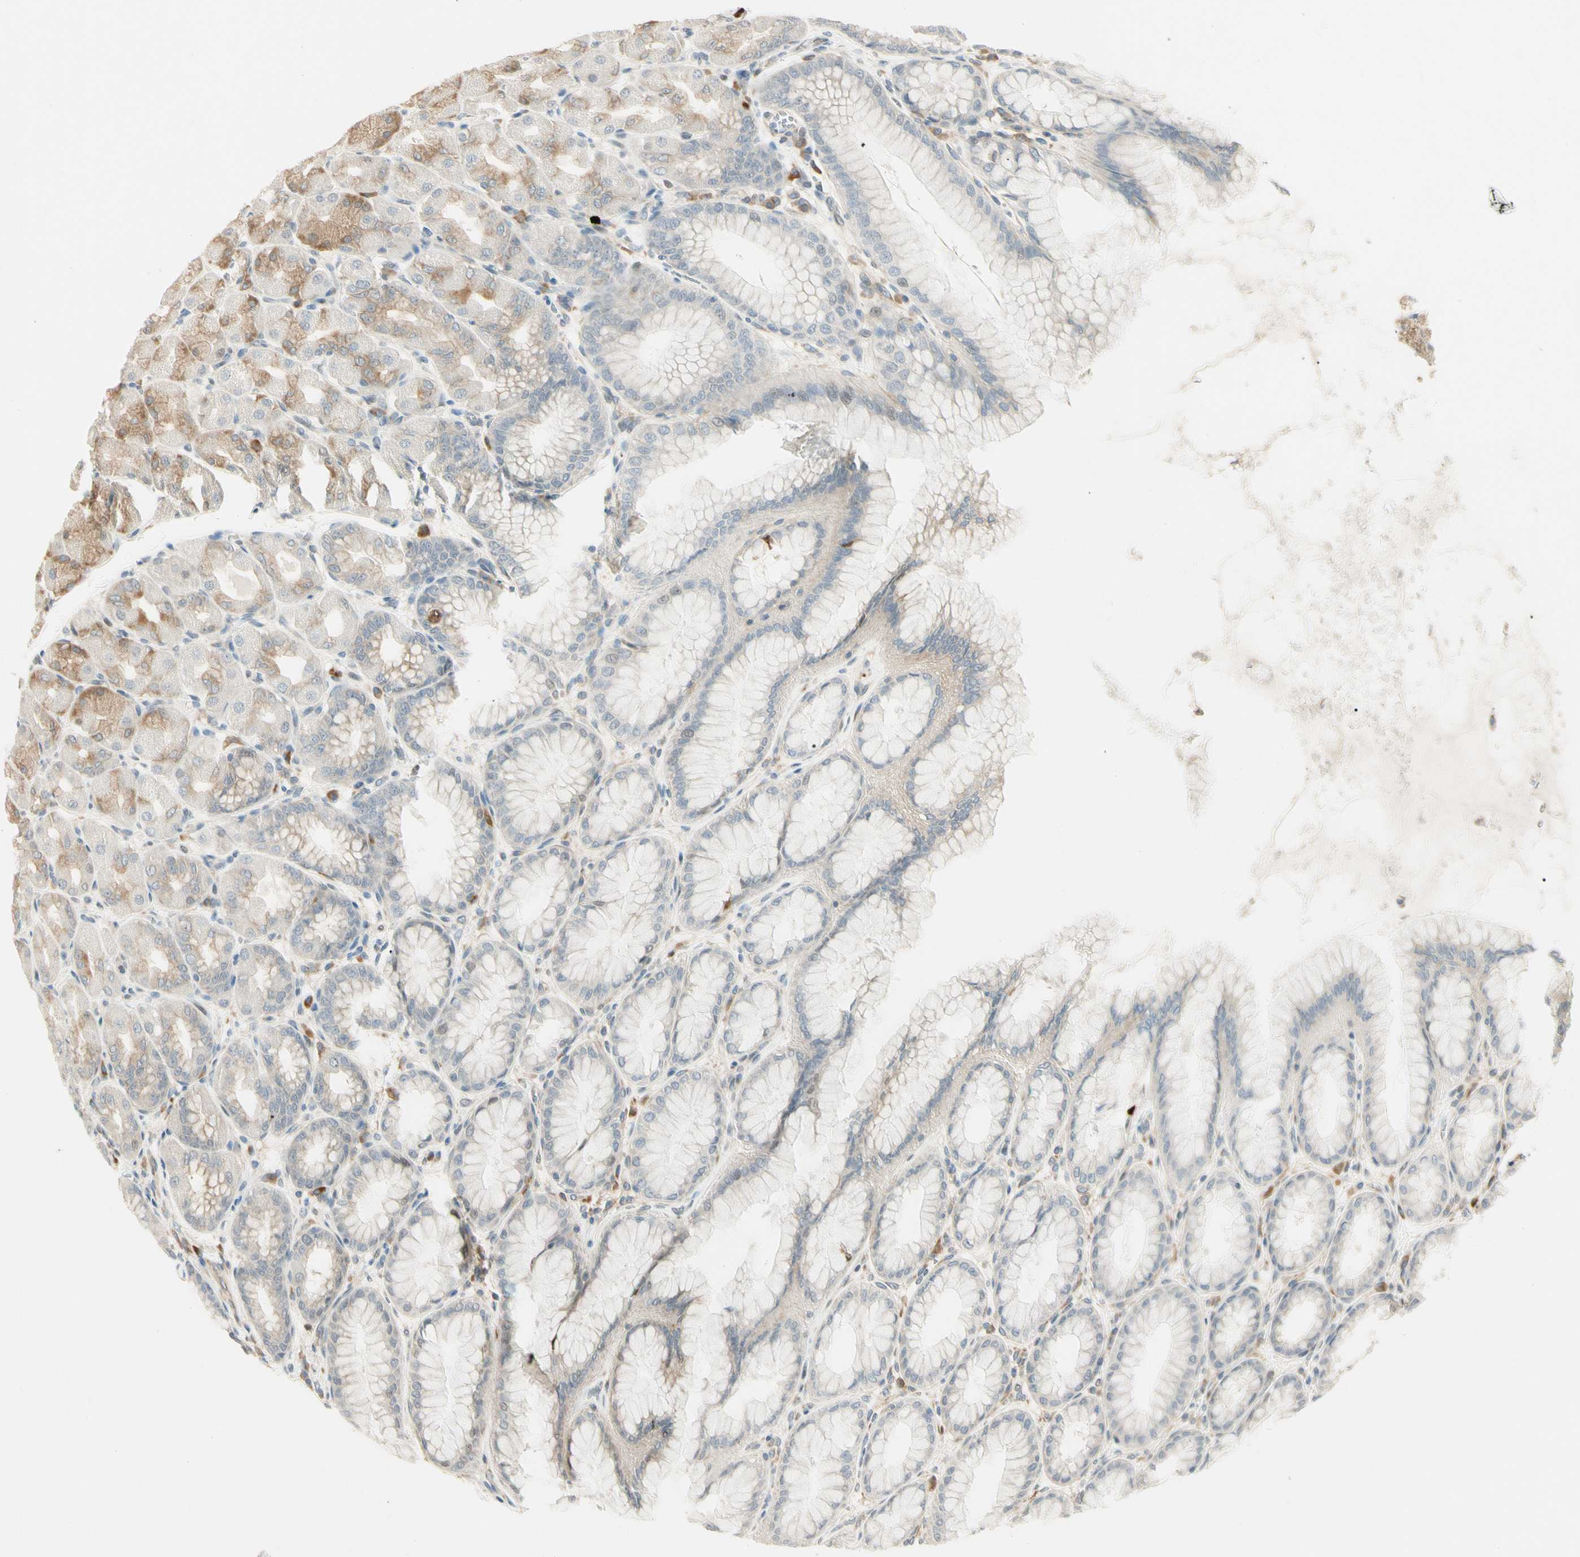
{"staining": {"intensity": "weak", "quantity": "25%-75%", "location": "cytoplasmic/membranous"}, "tissue": "stomach", "cell_type": "Glandular cells", "image_type": "normal", "snomed": [{"axis": "morphology", "description": "Normal tissue, NOS"}, {"axis": "topography", "description": "Stomach, upper"}], "caption": "About 25%-75% of glandular cells in benign human stomach show weak cytoplasmic/membranous protein staining as visualized by brown immunohistochemical staining.", "gene": "FNDC3B", "patient": {"sex": "female", "age": 56}}